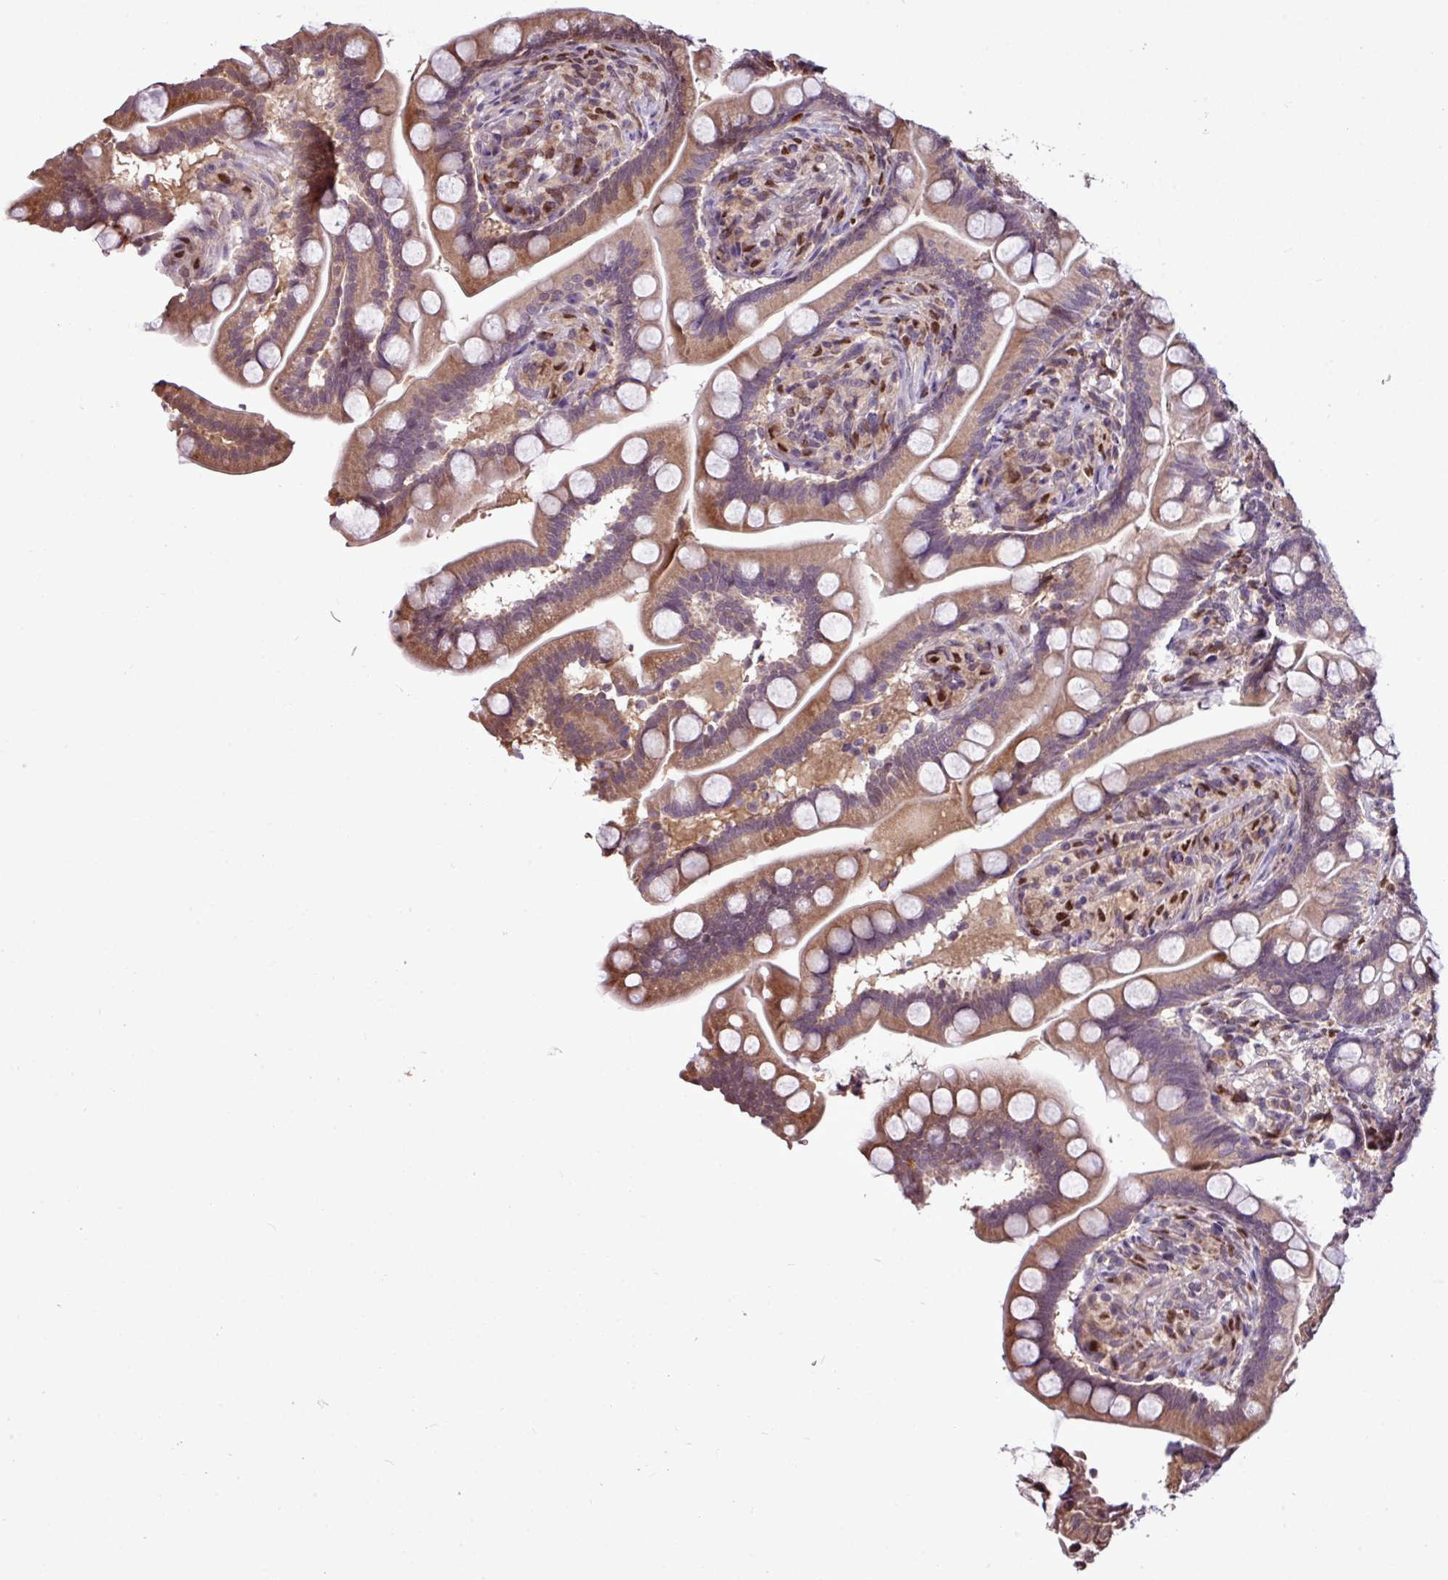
{"staining": {"intensity": "moderate", "quantity": ">75%", "location": "cytoplasmic/membranous"}, "tissue": "small intestine", "cell_type": "Glandular cells", "image_type": "normal", "snomed": [{"axis": "morphology", "description": "Normal tissue, NOS"}, {"axis": "topography", "description": "Small intestine"}], "caption": "Immunohistochemistry (IHC) photomicrograph of normal small intestine stained for a protein (brown), which displays medium levels of moderate cytoplasmic/membranous expression in approximately >75% of glandular cells.", "gene": "SKIC2", "patient": {"sex": "female", "age": 64}}